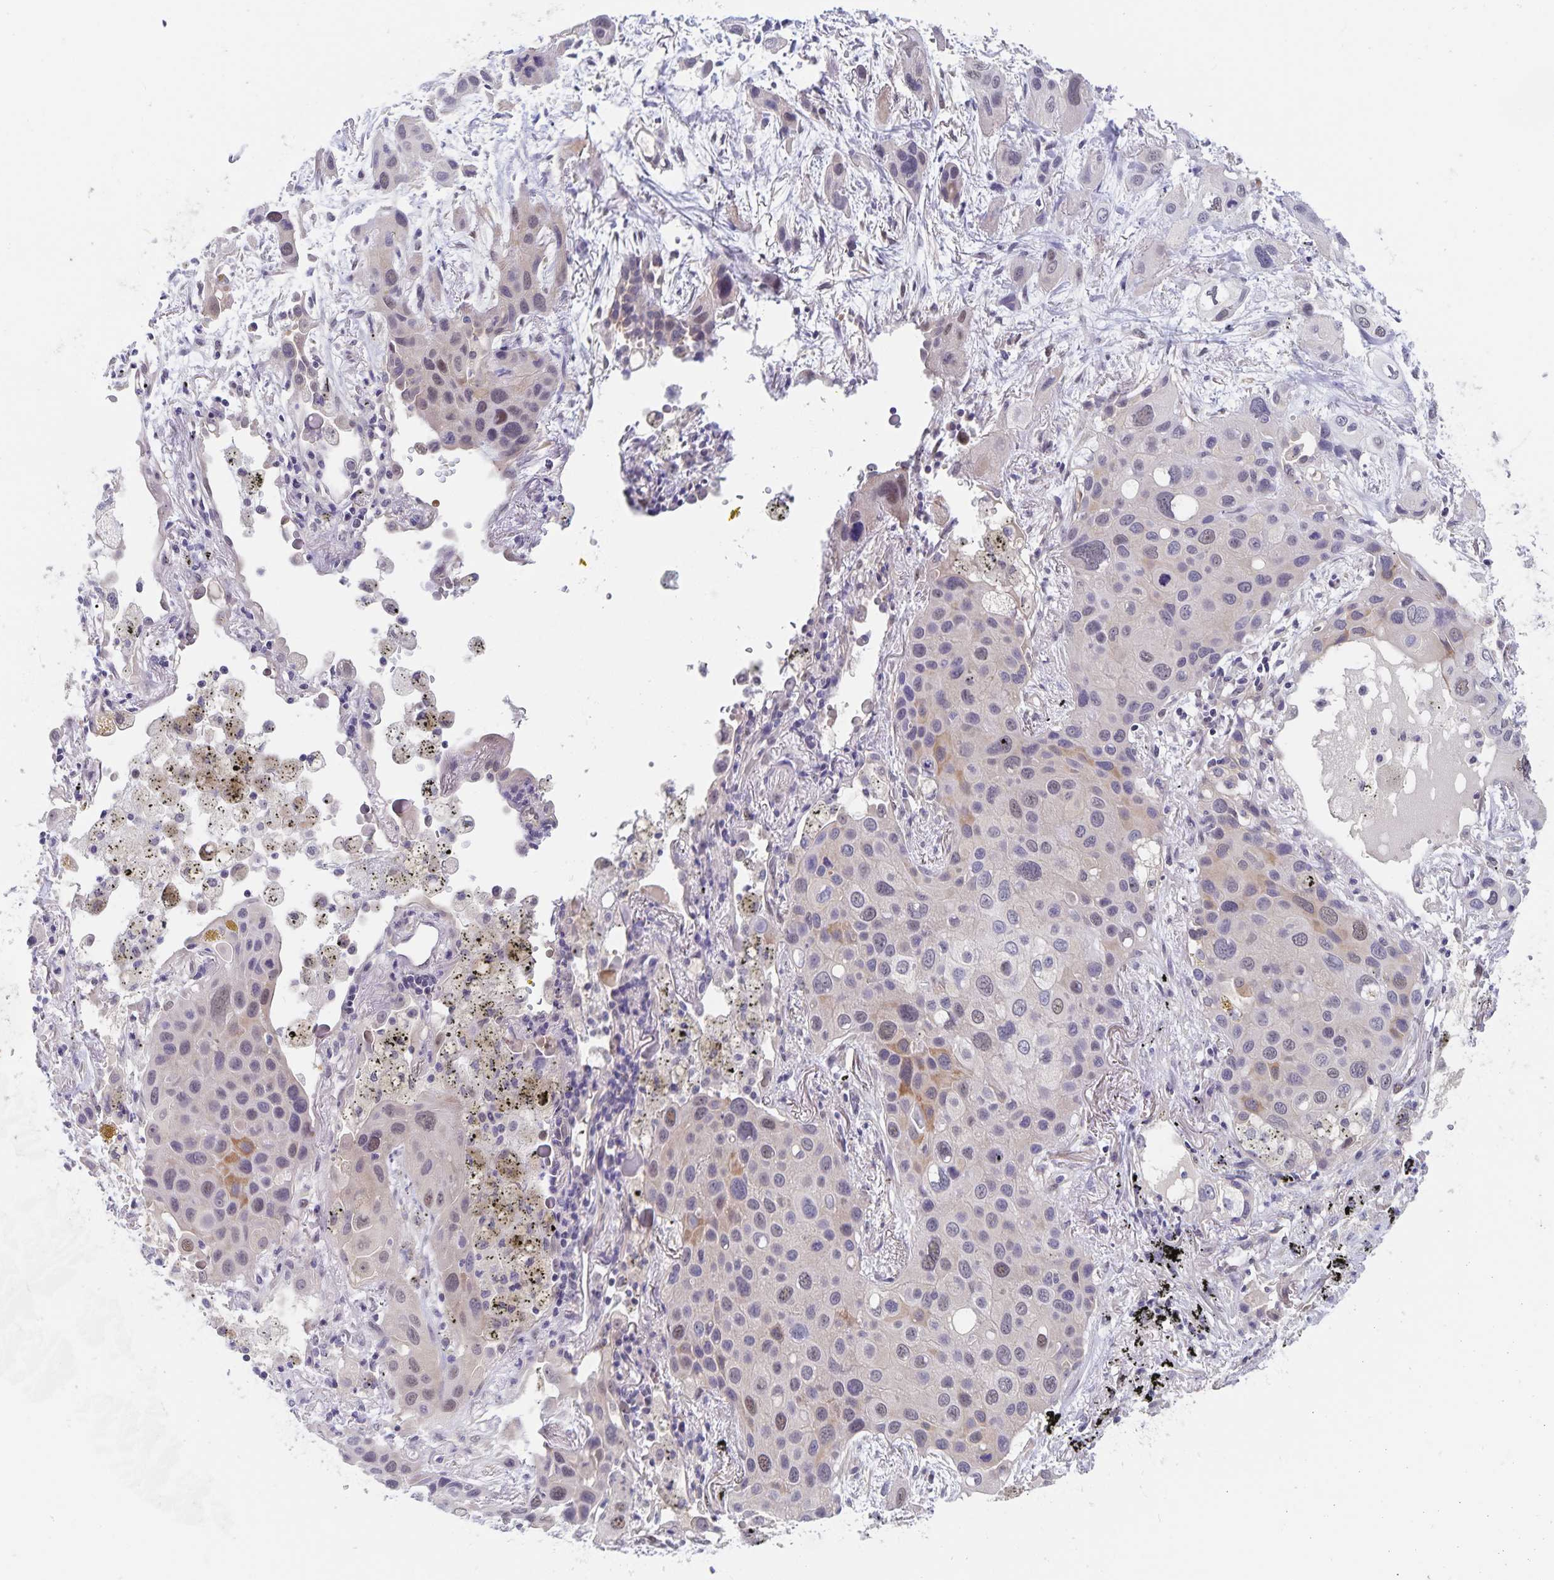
{"staining": {"intensity": "moderate", "quantity": "<25%", "location": "cytoplasmic/membranous,nuclear"}, "tissue": "lung cancer", "cell_type": "Tumor cells", "image_type": "cancer", "snomed": [{"axis": "morphology", "description": "Squamous cell carcinoma, NOS"}, {"axis": "morphology", "description": "Squamous cell carcinoma, metastatic, NOS"}, {"axis": "topography", "description": "Lung"}], "caption": "A brown stain highlights moderate cytoplasmic/membranous and nuclear expression of a protein in human lung cancer (squamous cell carcinoma) tumor cells. (DAB IHC, brown staining for protein, blue staining for nuclei).", "gene": "BAG6", "patient": {"sex": "male", "age": 59}}